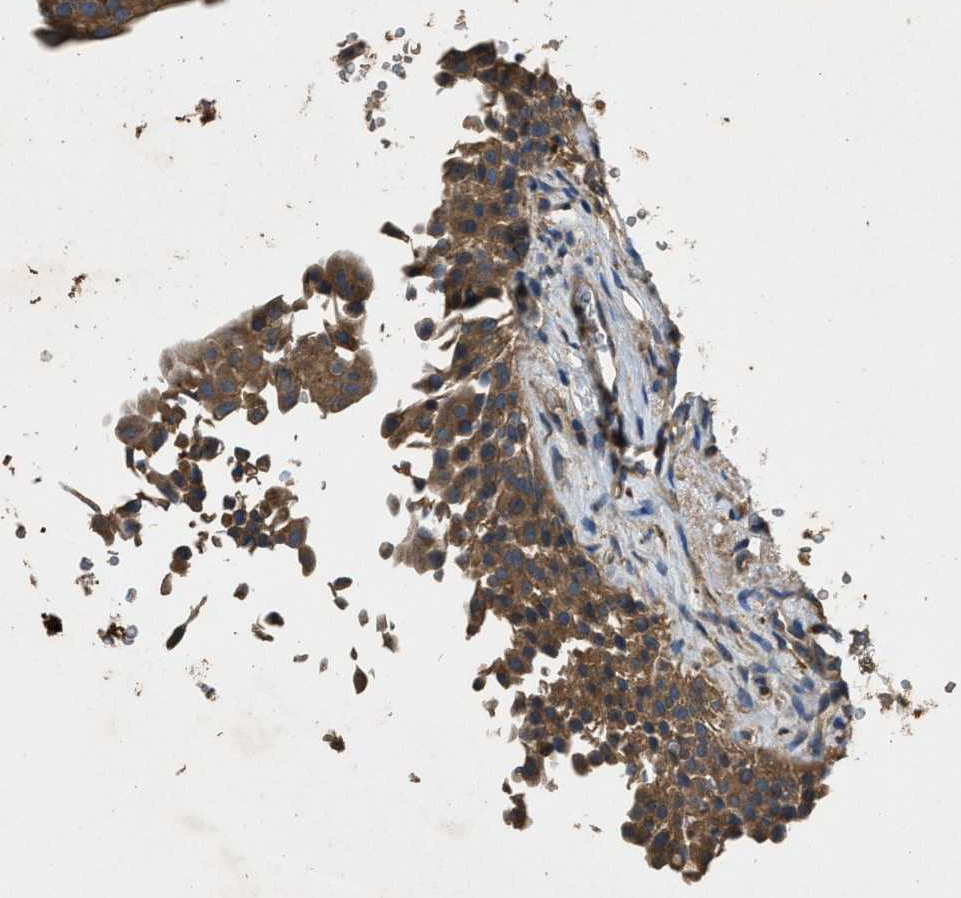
{"staining": {"intensity": "moderate", "quantity": ">75%", "location": "cytoplasmic/membranous"}, "tissue": "urinary bladder", "cell_type": "Urothelial cells", "image_type": "normal", "snomed": [{"axis": "morphology", "description": "Normal tissue, NOS"}, {"axis": "topography", "description": "Urinary bladder"}], "caption": "Approximately >75% of urothelial cells in normal urinary bladder display moderate cytoplasmic/membranous protein positivity as visualized by brown immunohistochemical staining.", "gene": "BLOC1S1", "patient": {"sex": "female", "age": 60}}